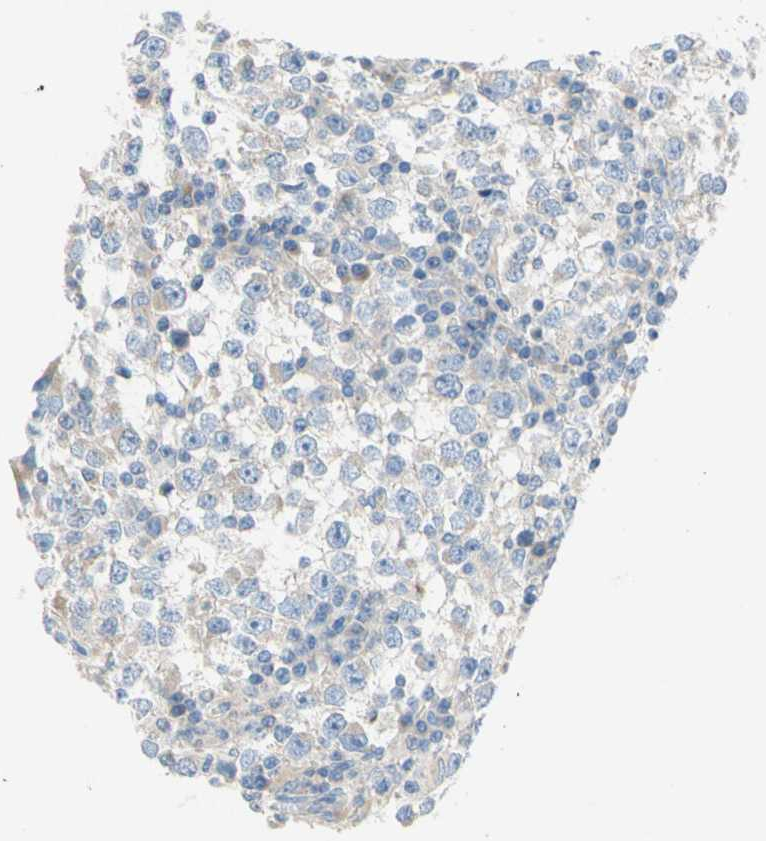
{"staining": {"intensity": "weak", "quantity": ">75%", "location": "cytoplasmic/membranous"}, "tissue": "testis cancer", "cell_type": "Tumor cells", "image_type": "cancer", "snomed": [{"axis": "morphology", "description": "Seminoma, NOS"}, {"axis": "topography", "description": "Testis"}], "caption": "Protein staining of testis seminoma tissue shows weak cytoplasmic/membranous staining in about >75% of tumor cells.", "gene": "F3", "patient": {"sex": "male", "age": 65}}